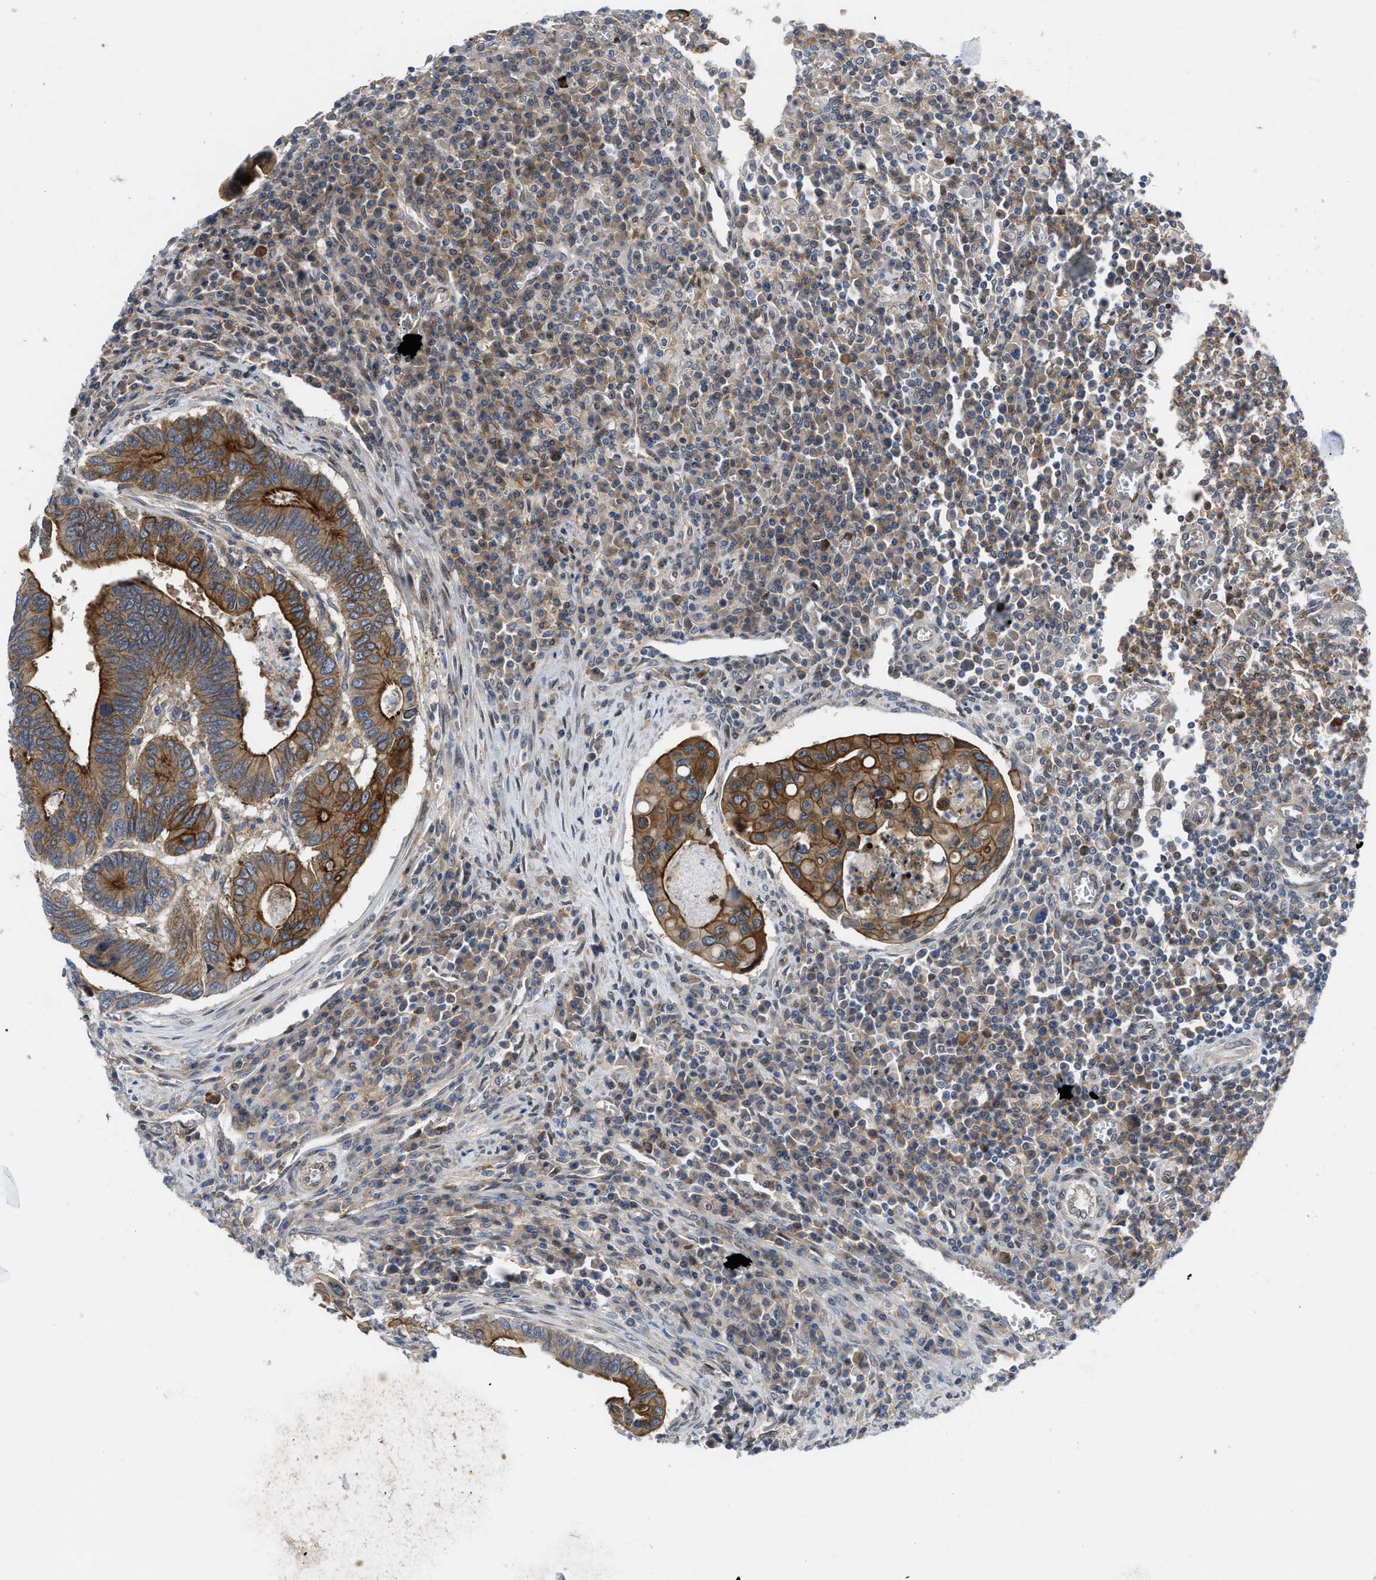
{"staining": {"intensity": "strong", "quantity": ">75%", "location": "cytoplasmic/membranous"}, "tissue": "colorectal cancer", "cell_type": "Tumor cells", "image_type": "cancer", "snomed": [{"axis": "morphology", "description": "Inflammation, NOS"}, {"axis": "morphology", "description": "Adenocarcinoma, NOS"}, {"axis": "topography", "description": "Colon"}], "caption": "Immunohistochemistry (IHC) of human colorectal adenocarcinoma reveals high levels of strong cytoplasmic/membranous staining in approximately >75% of tumor cells.", "gene": "MYO18A", "patient": {"sex": "male", "age": 72}}